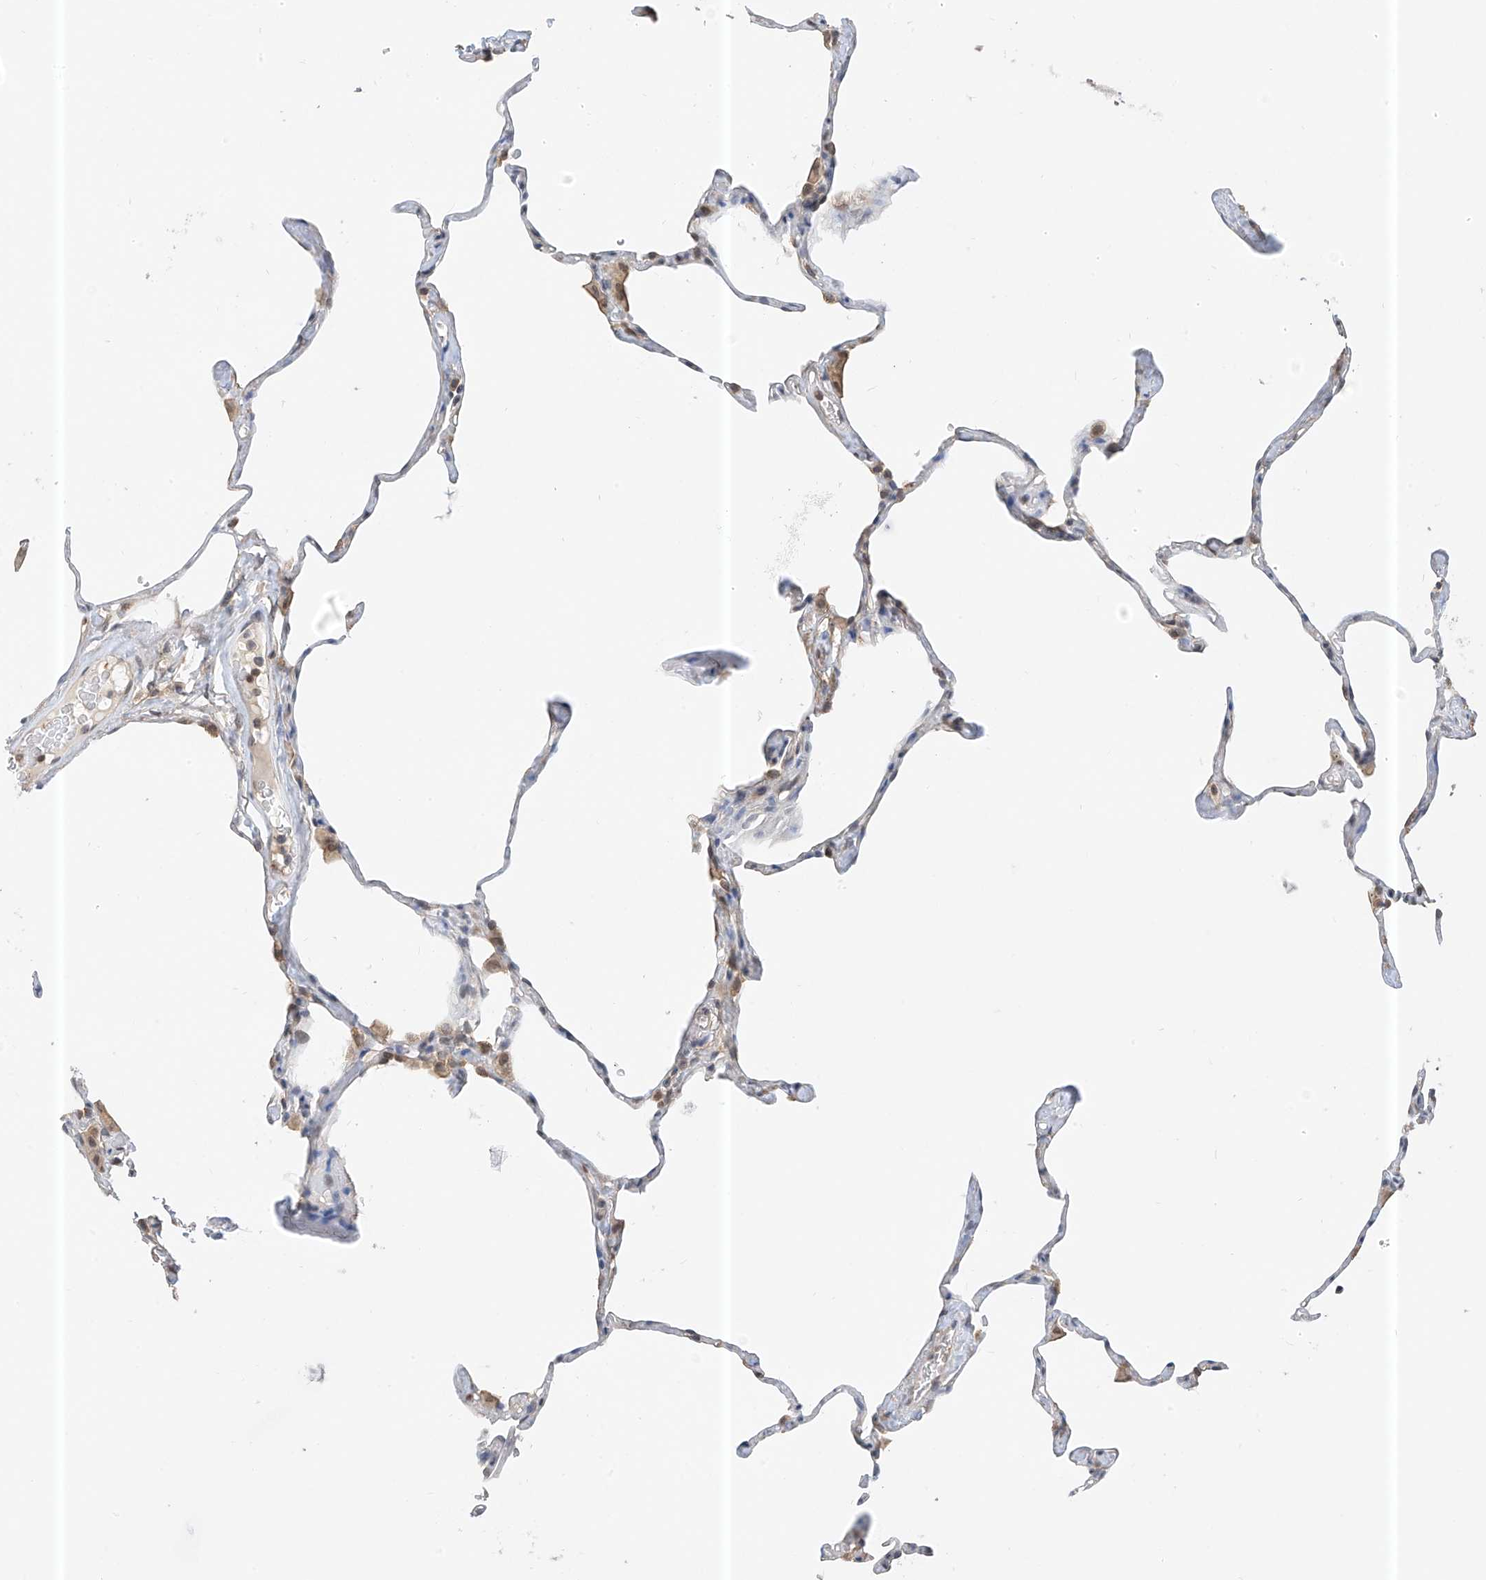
{"staining": {"intensity": "negative", "quantity": "none", "location": "none"}, "tissue": "lung", "cell_type": "Alveolar cells", "image_type": "normal", "snomed": [{"axis": "morphology", "description": "Normal tissue, NOS"}, {"axis": "topography", "description": "Lung"}], "caption": "This is an immunohistochemistry photomicrograph of benign human lung. There is no positivity in alveolar cells.", "gene": "PPA2", "patient": {"sex": "male", "age": 65}}